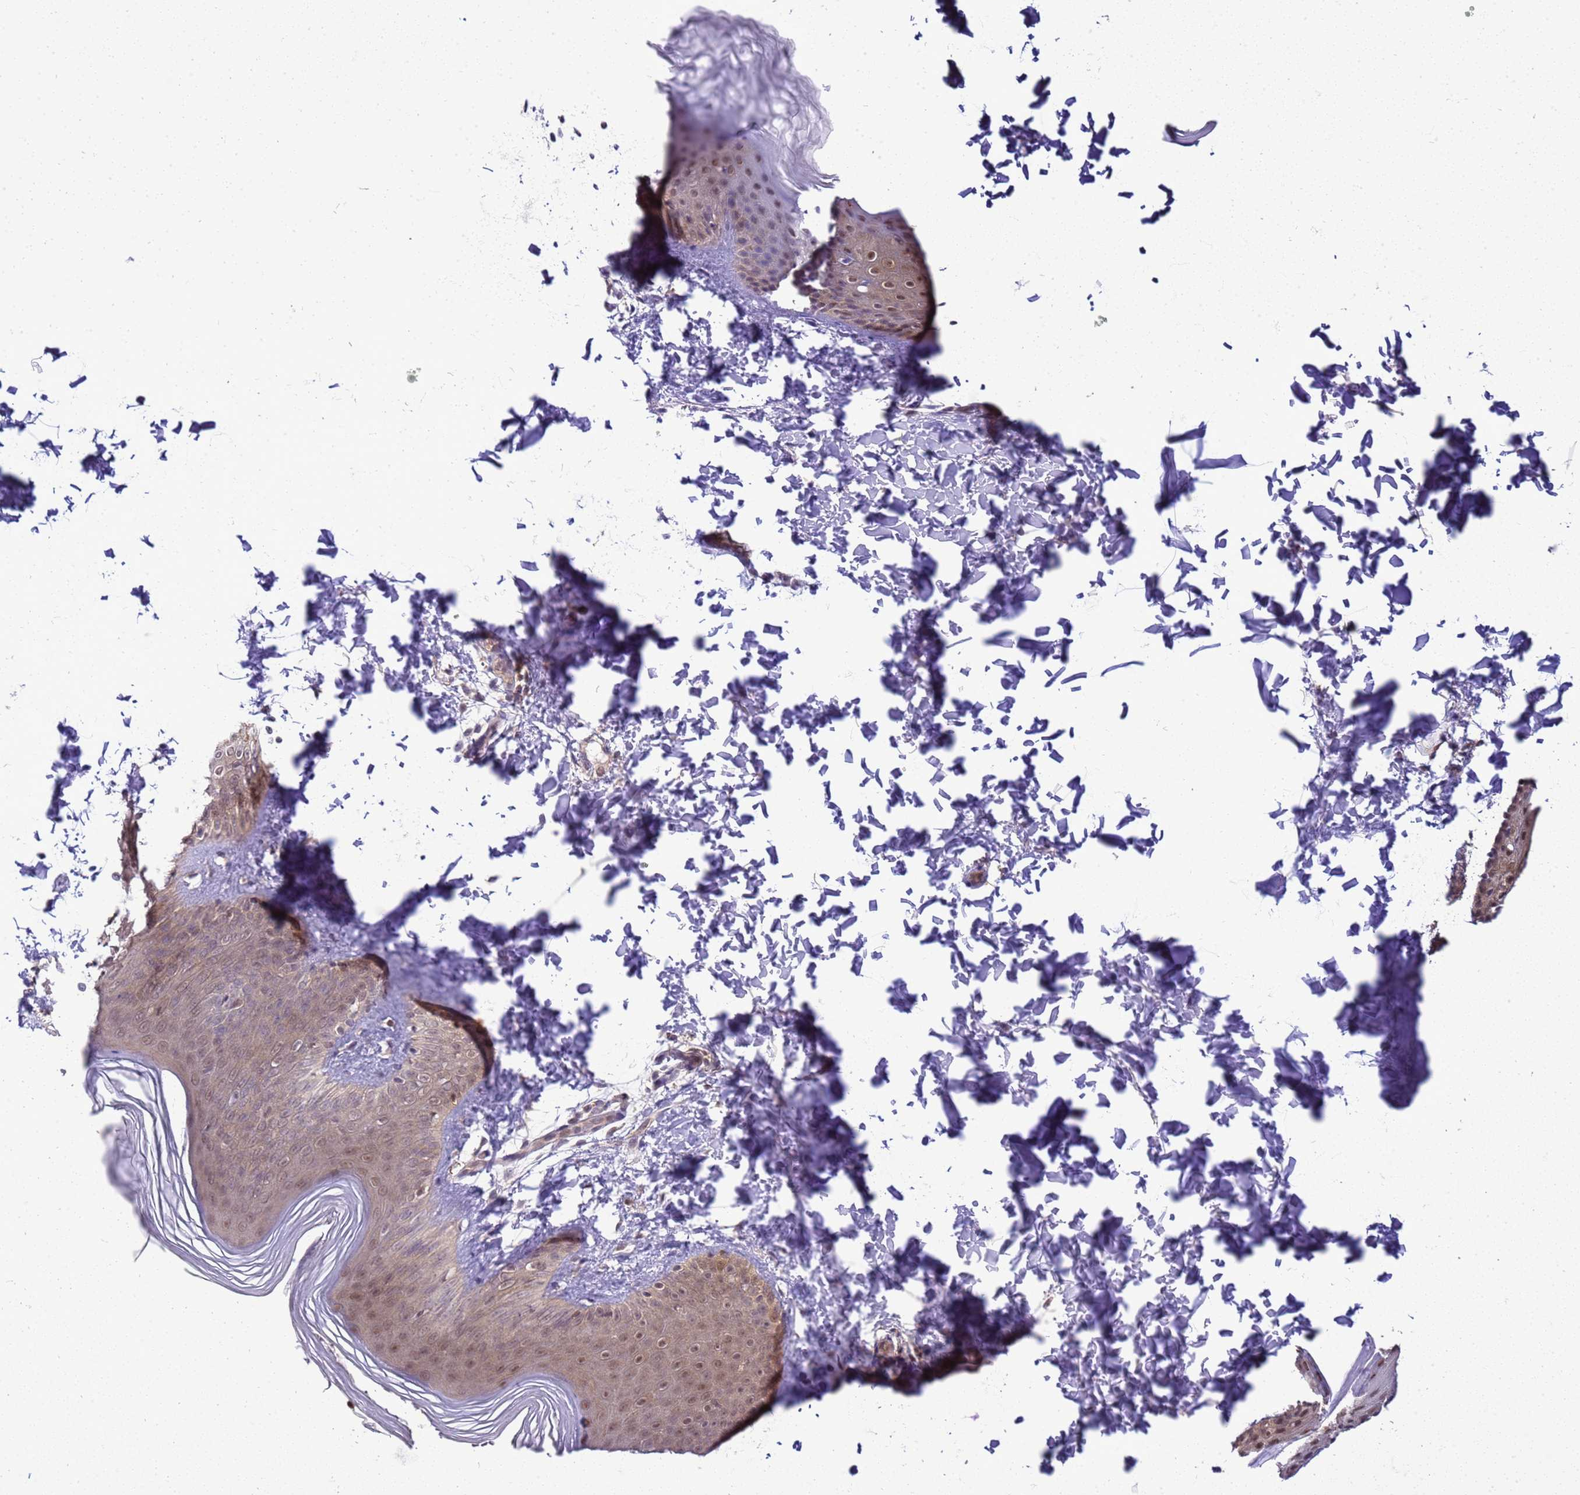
{"staining": {"intensity": "moderate", "quantity": "25%-75%", "location": "cytoplasmic/membranous,nuclear"}, "tissue": "skin", "cell_type": "Epidermal cells", "image_type": "normal", "snomed": [{"axis": "morphology", "description": "Normal tissue, NOS"}, {"axis": "morphology", "description": "Inflammation, NOS"}, {"axis": "topography", "description": "Soft tissue"}, {"axis": "topography", "description": "Anal"}], "caption": "High-magnification brightfield microscopy of normal skin stained with DAB (3,3'-diaminobenzidine) (brown) and counterstained with hematoxylin (blue). epidermal cells exhibit moderate cytoplasmic/membranous,nuclear staining is appreciated in about25%-75% of cells. The protein of interest is shown in brown color, while the nuclei are stained blue.", "gene": "DDI2", "patient": {"sex": "female", "age": 15}}